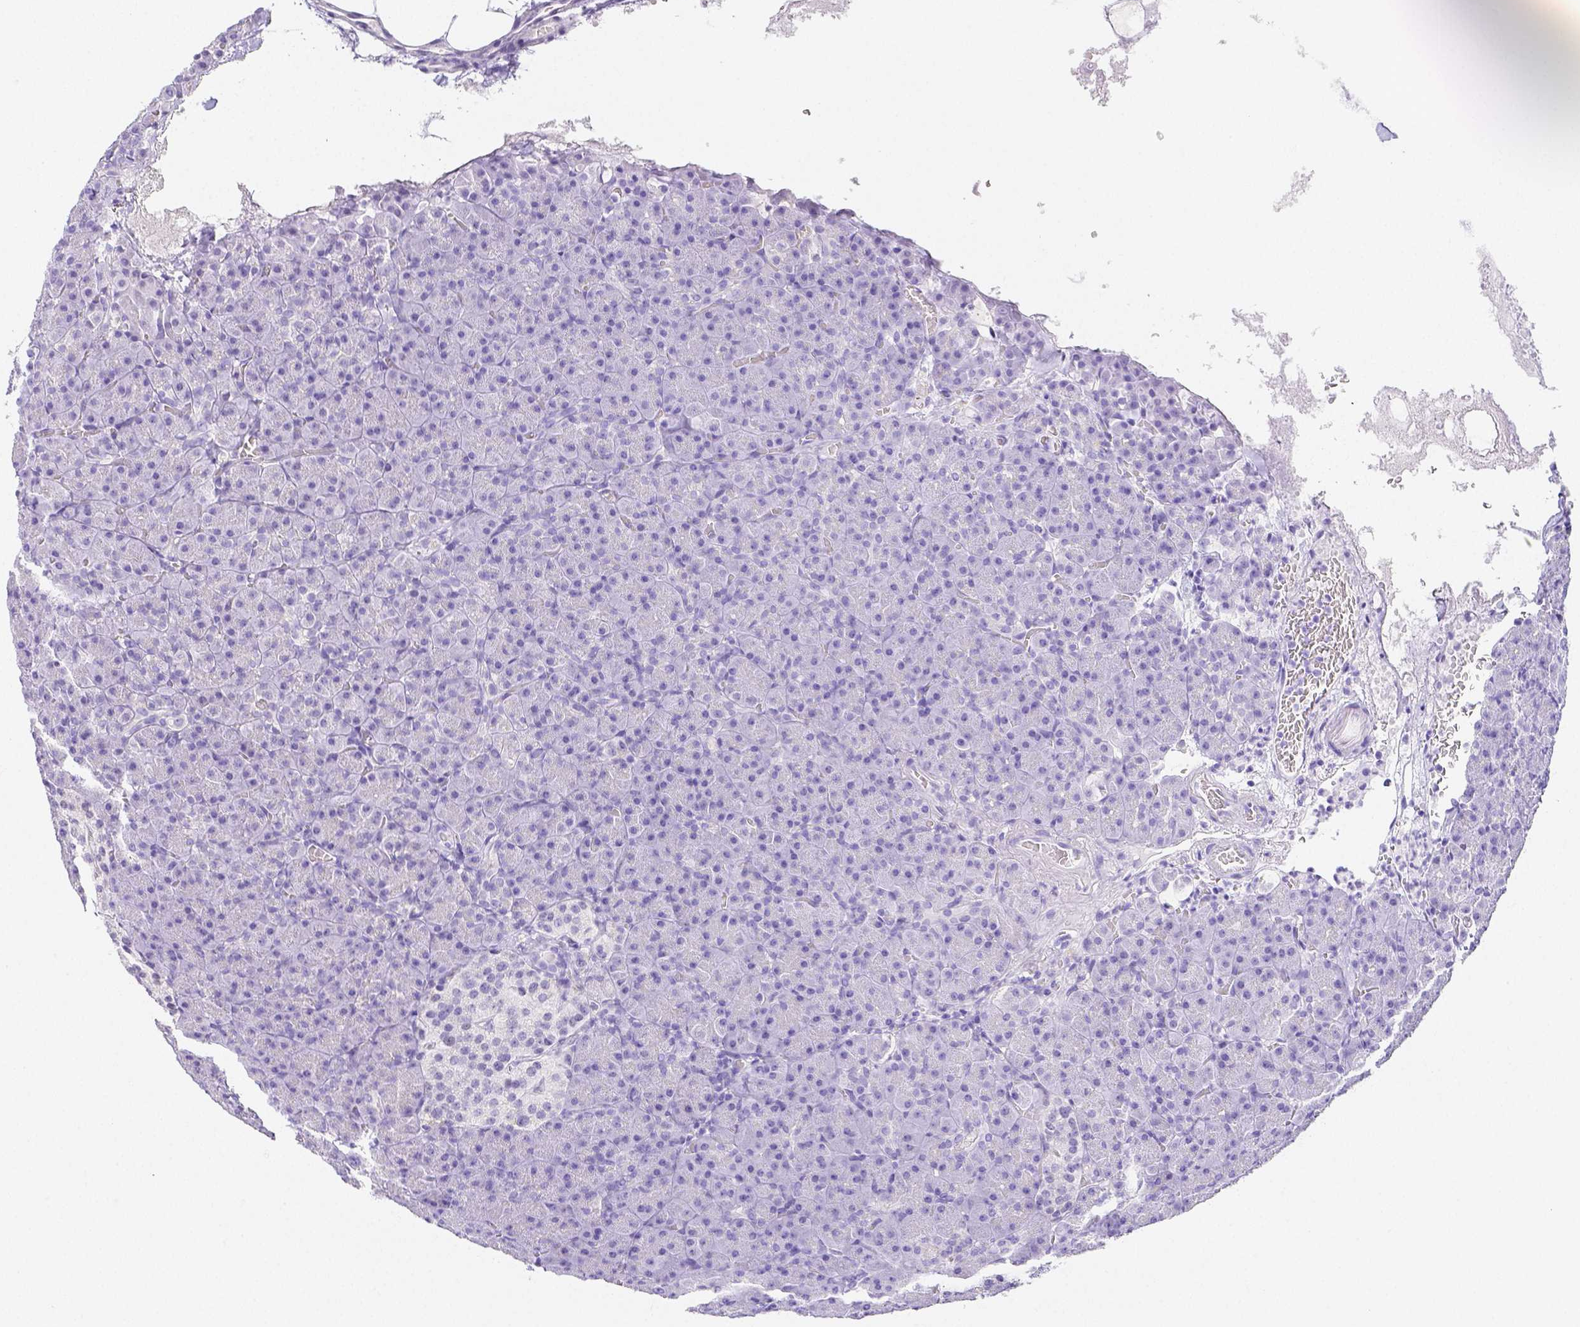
{"staining": {"intensity": "negative", "quantity": "none", "location": "none"}, "tissue": "pancreas", "cell_type": "Exocrine glandular cells", "image_type": "normal", "snomed": [{"axis": "morphology", "description": "Normal tissue, NOS"}, {"axis": "topography", "description": "Pancreas"}], "caption": "Immunohistochemistry photomicrograph of benign human pancreas stained for a protein (brown), which reveals no staining in exocrine glandular cells. (Brightfield microscopy of DAB immunohistochemistry (IHC) at high magnification).", "gene": "ARHGAP36", "patient": {"sex": "female", "age": 74}}